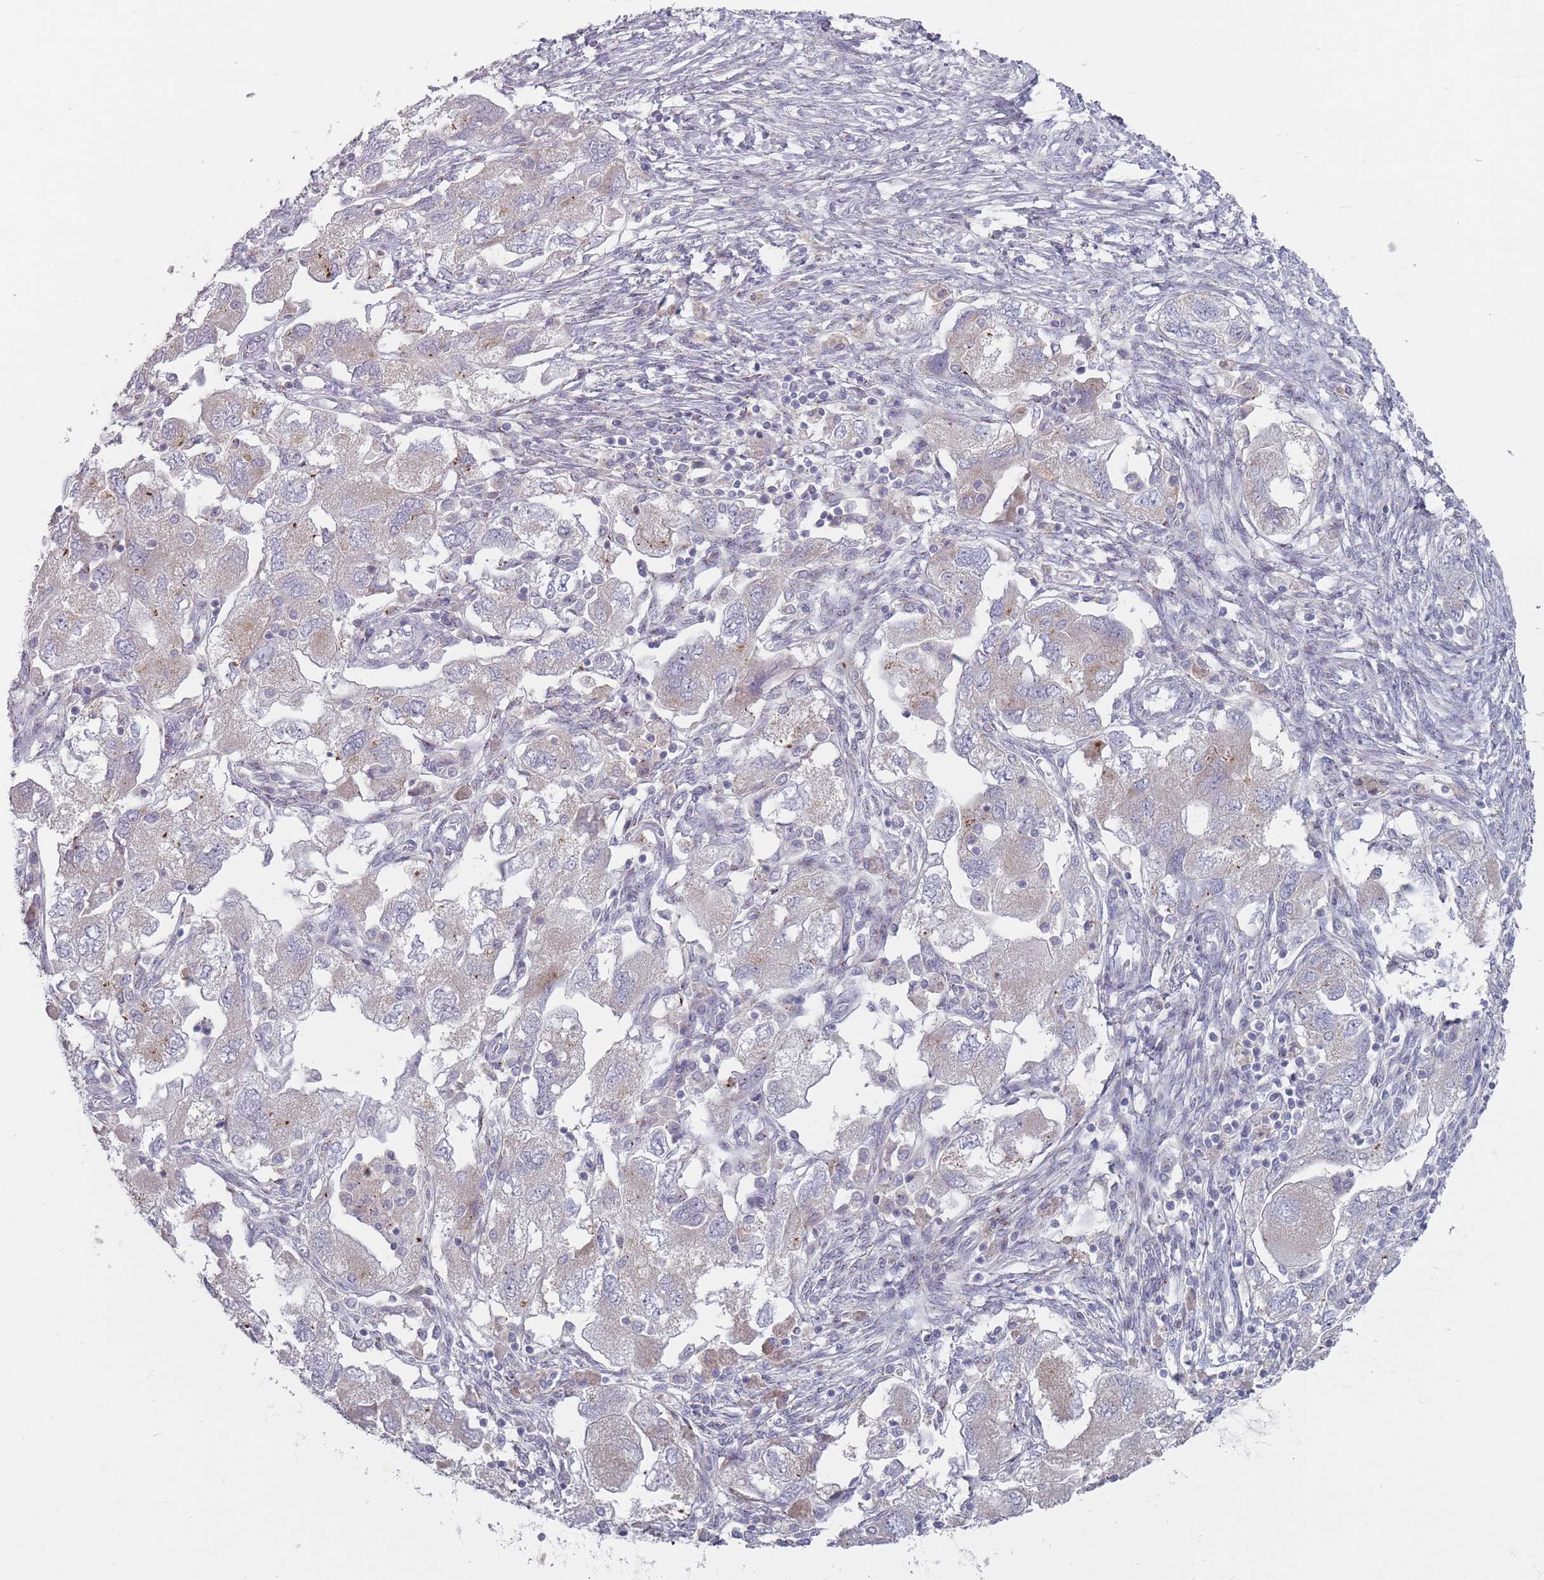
{"staining": {"intensity": "negative", "quantity": "none", "location": "none"}, "tissue": "ovarian cancer", "cell_type": "Tumor cells", "image_type": "cancer", "snomed": [{"axis": "morphology", "description": "Carcinoma, NOS"}, {"axis": "morphology", "description": "Cystadenocarcinoma, serous, NOS"}, {"axis": "topography", "description": "Ovary"}], "caption": "High power microscopy photomicrograph of an immunohistochemistry micrograph of ovarian serous cystadenocarcinoma, revealing no significant expression in tumor cells. (DAB immunohistochemistry (IHC), high magnification).", "gene": "AKAIN1", "patient": {"sex": "female", "age": 69}}